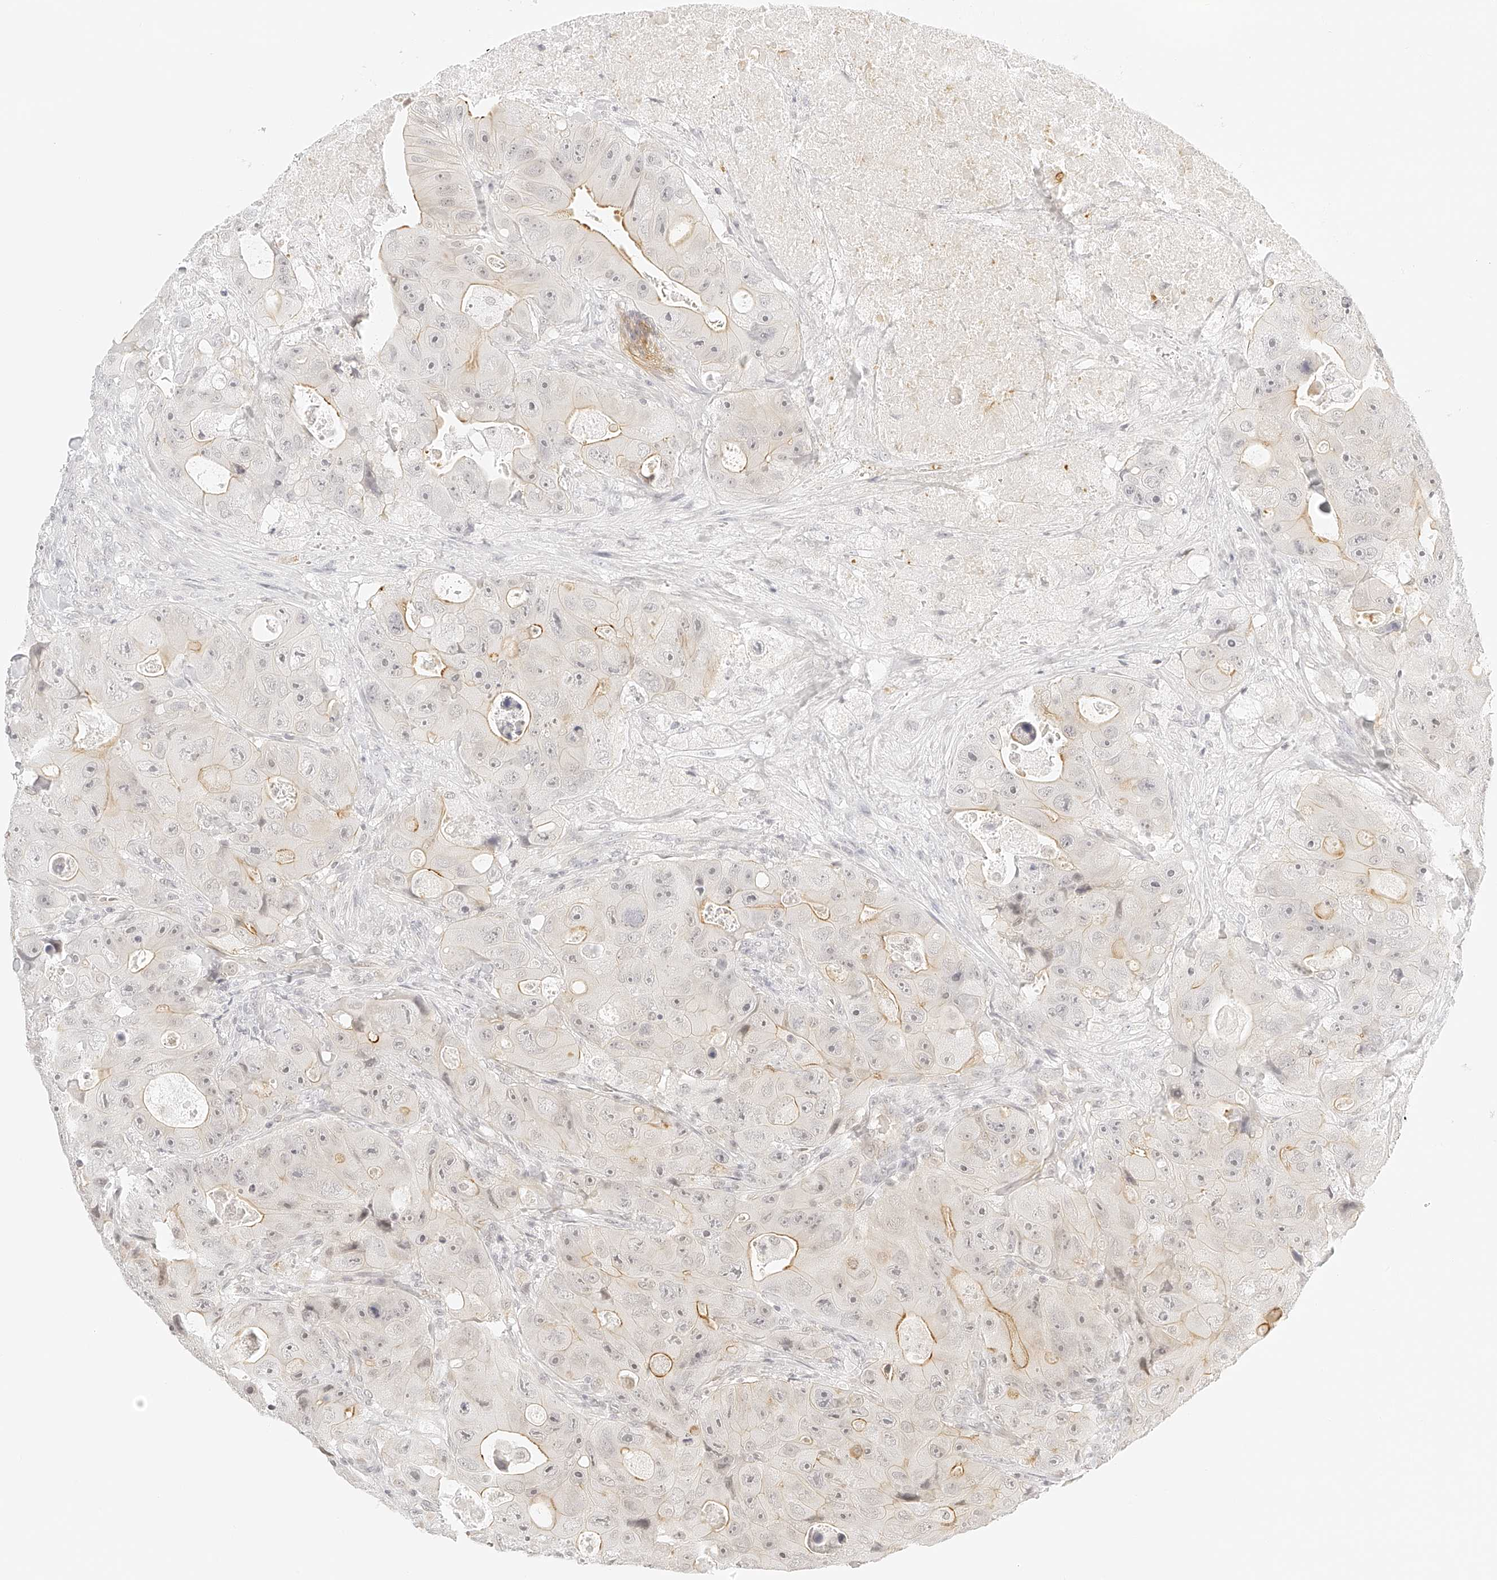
{"staining": {"intensity": "moderate", "quantity": "25%-75%", "location": "cytoplasmic/membranous"}, "tissue": "colorectal cancer", "cell_type": "Tumor cells", "image_type": "cancer", "snomed": [{"axis": "morphology", "description": "Adenocarcinoma, NOS"}, {"axis": "topography", "description": "Colon"}], "caption": "A brown stain shows moderate cytoplasmic/membranous positivity of a protein in colorectal adenocarcinoma tumor cells.", "gene": "ZFP69", "patient": {"sex": "female", "age": 46}}